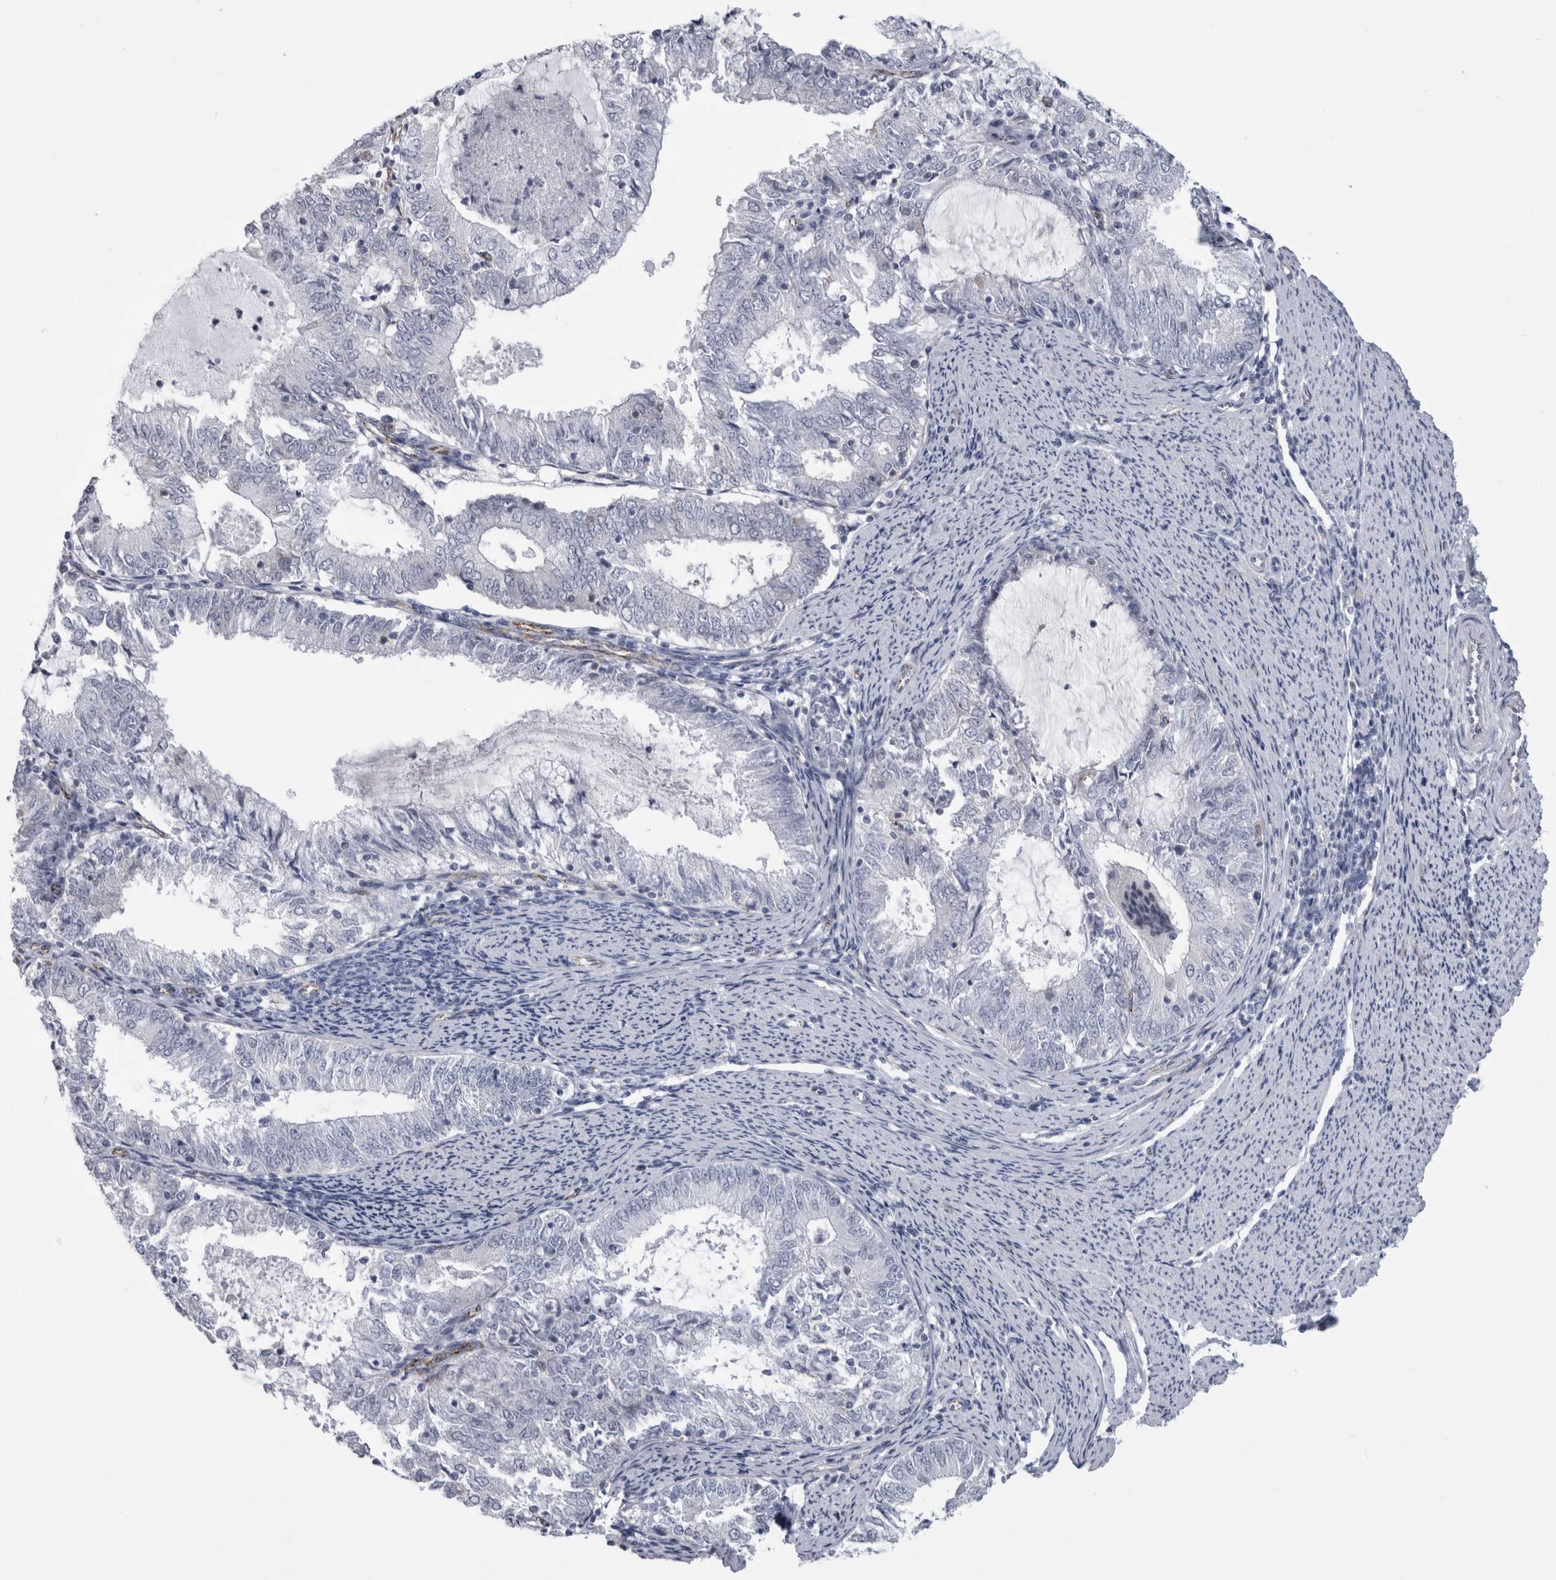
{"staining": {"intensity": "negative", "quantity": "none", "location": "none"}, "tissue": "endometrial cancer", "cell_type": "Tumor cells", "image_type": "cancer", "snomed": [{"axis": "morphology", "description": "Adenocarcinoma, NOS"}, {"axis": "topography", "description": "Endometrium"}], "caption": "Immunohistochemistry image of endometrial cancer (adenocarcinoma) stained for a protein (brown), which demonstrates no staining in tumor cells.", "gene": "ACOT7", "patient": {"sex": "female", "age": 57}}